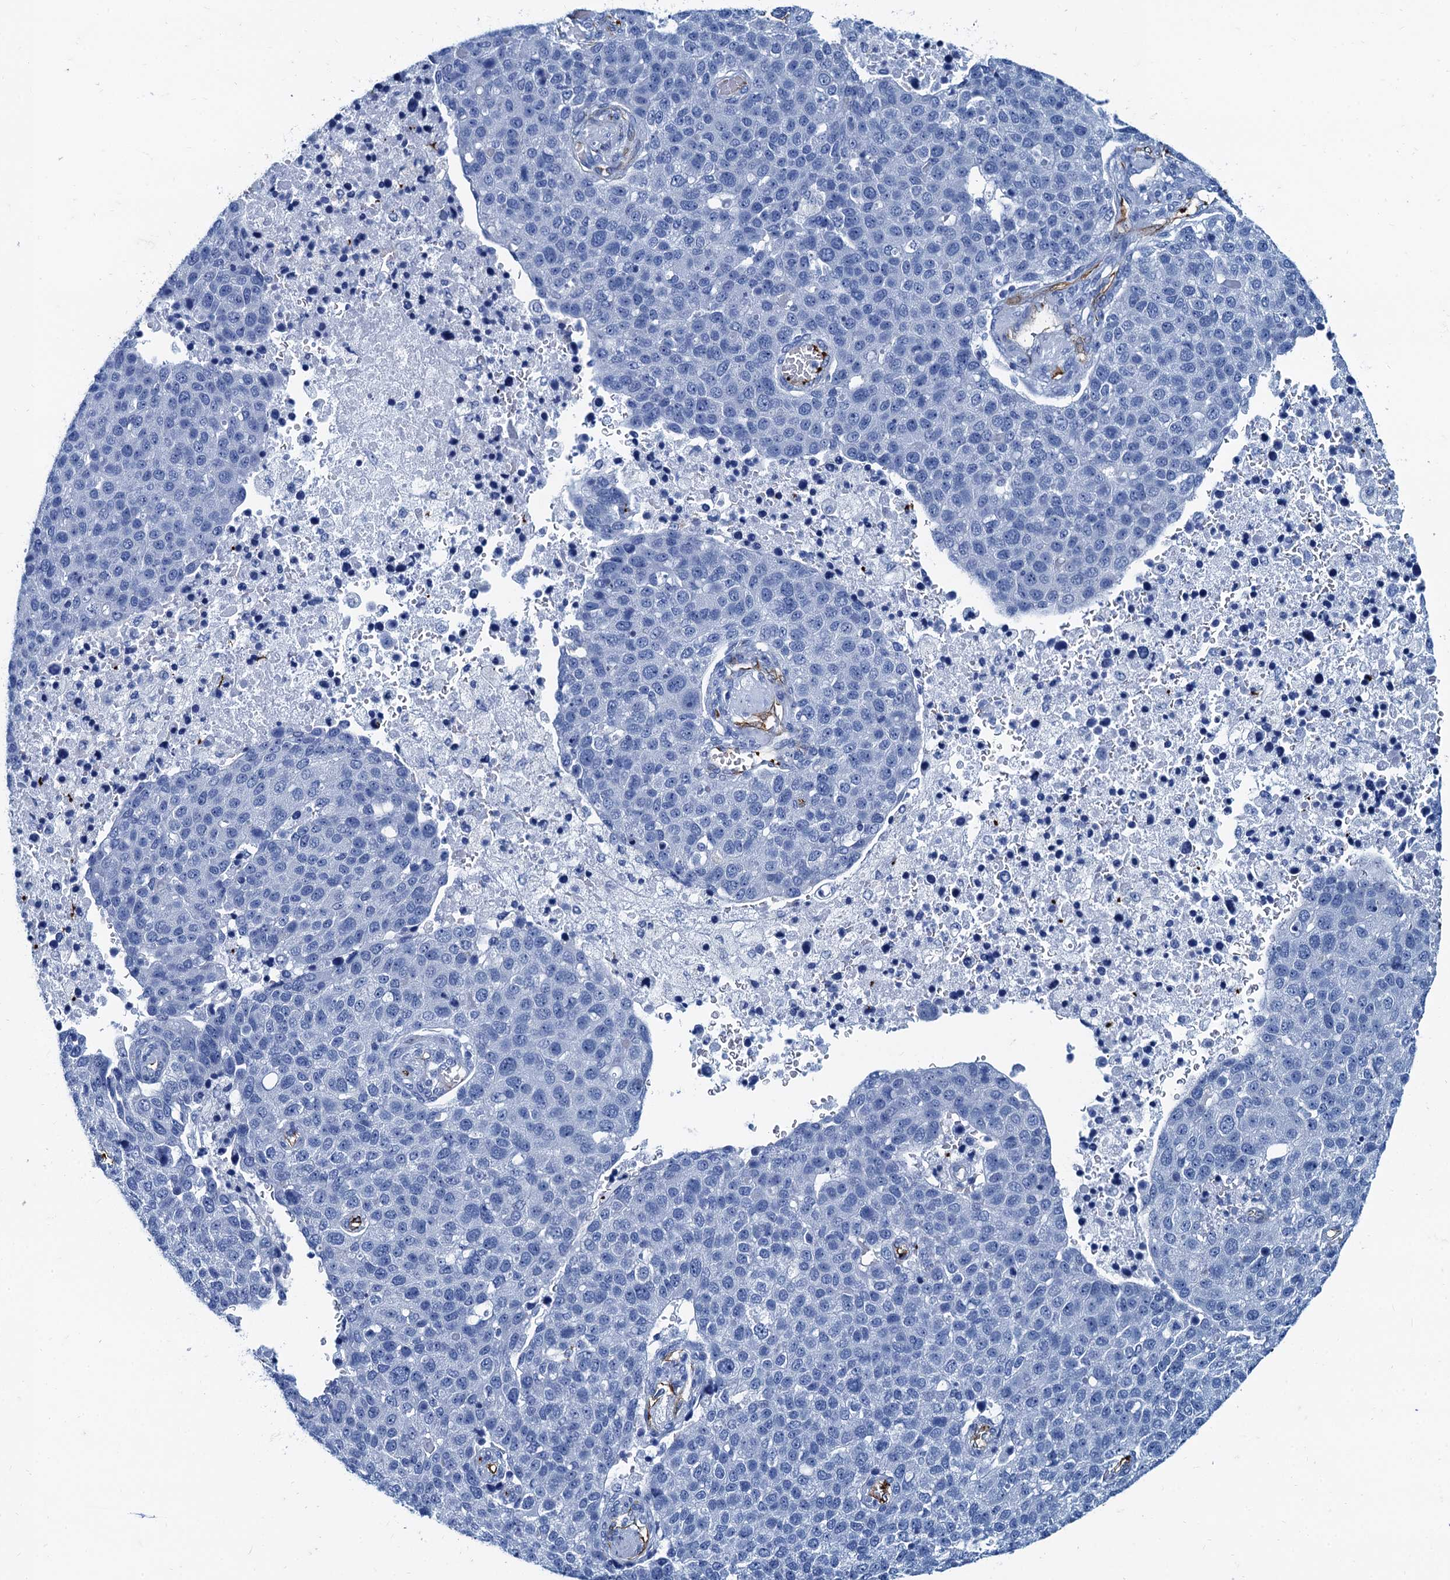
{"staining": {"intensity": "negative", "quantity": "none", "location": "none"}, "tissue": "pancreatic cancer", "cell_type": "Tumor cells", "image_type": "cancer", "snomed": [{"axis": "morphology", "description": "Adenocarcinoma, NOS"}, {"axis": "topography", "description": "Pancreas"}], "caption": "Histopathology image shows no significant protein positivity in tumor cells of pancreatic cancer.", "gene": "CAVIN2", "patient": {"sex": "female", "age": 61}}